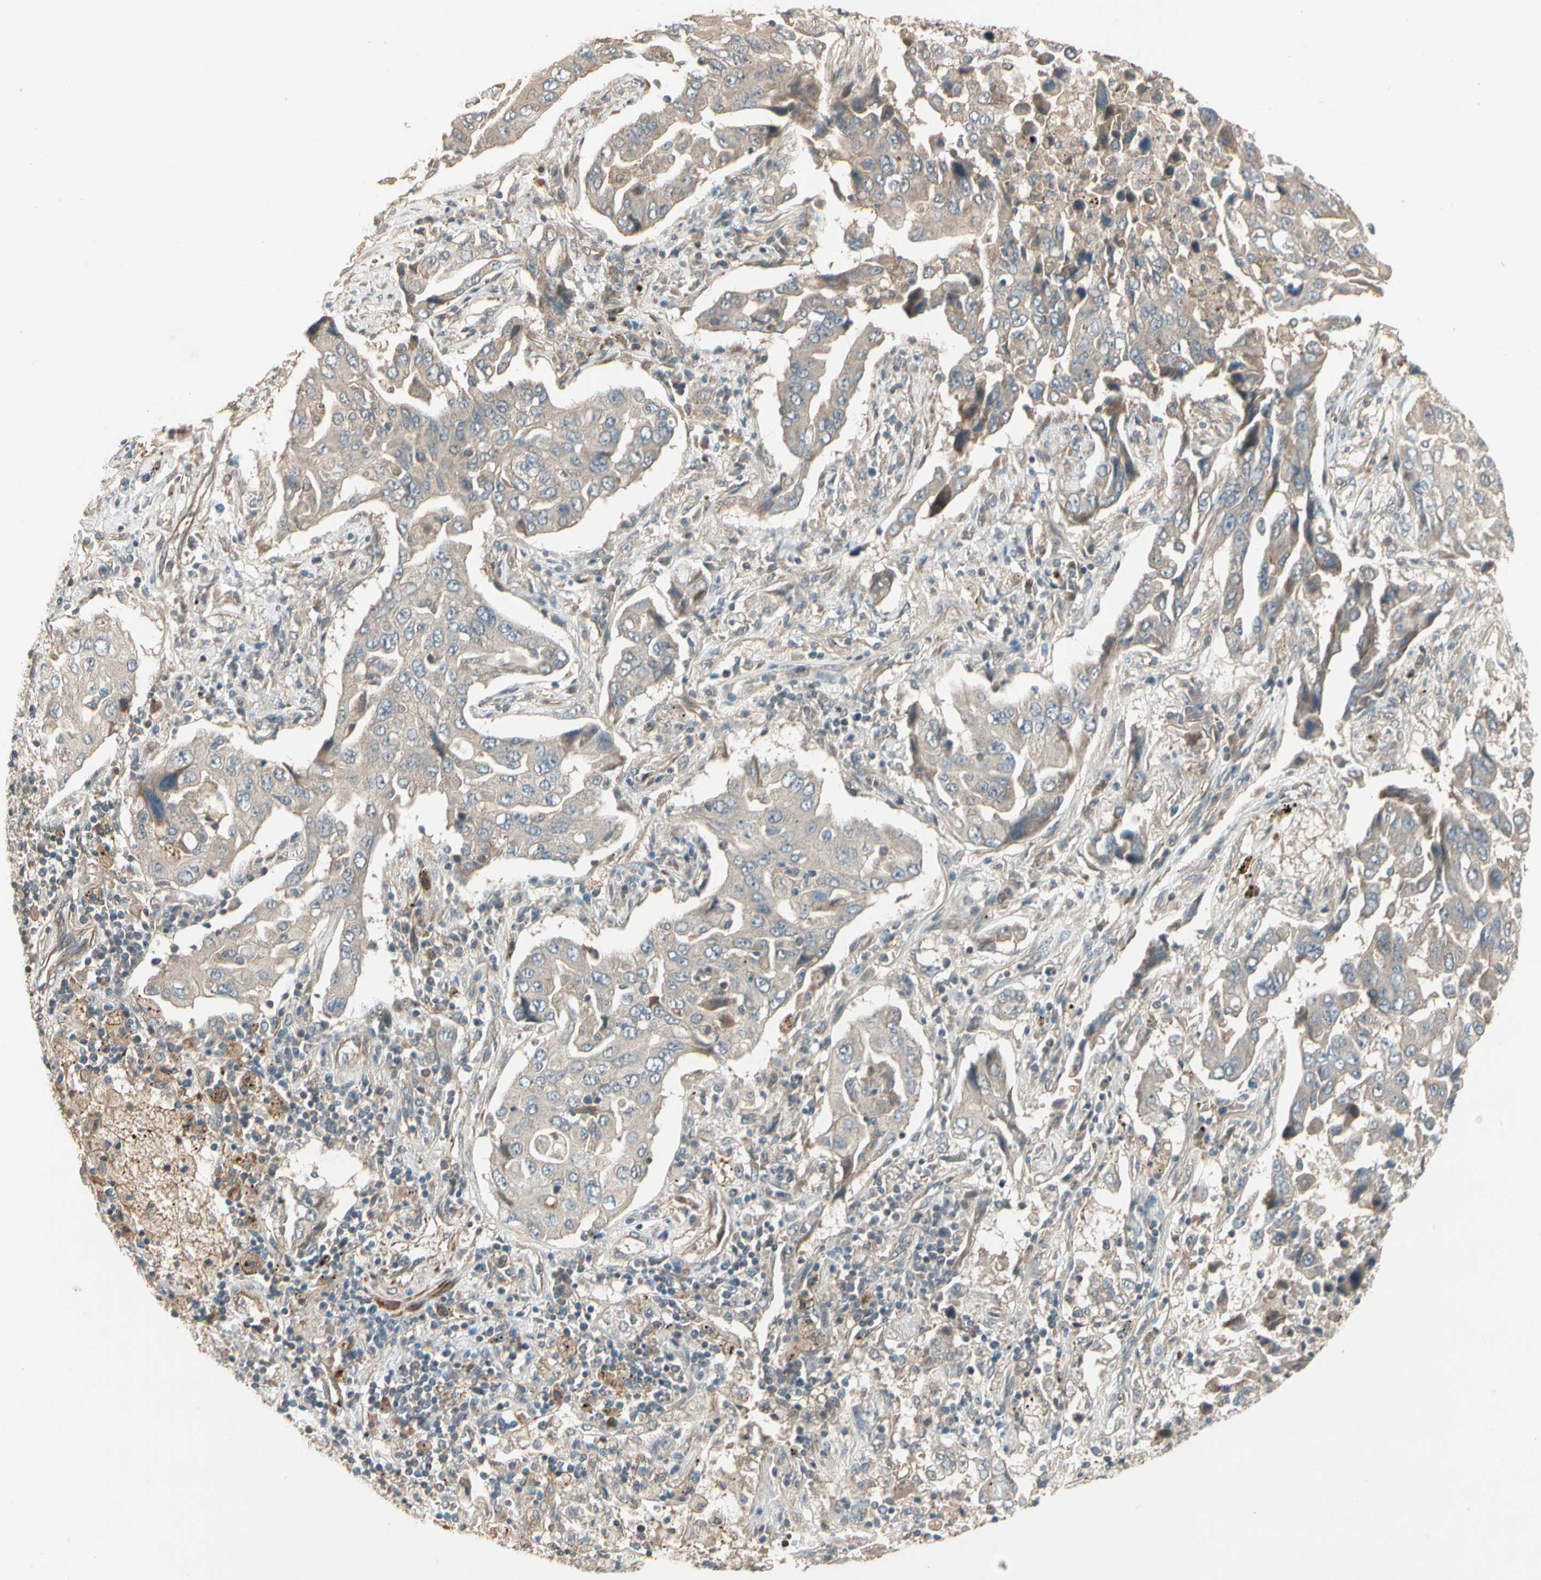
{"staining": {"intensity": "weak", "quantity": "25%-75%", "location": "cytoplasmic/membranous"}, "tissue": "lung cancer", "cell_type": "Tumor cells", "image_type": "cancer", "snomed": [{"axis": "morphology", "description": "Adenocarcinoma, NOS"}, {"axis": "topography", "description": "Lung"}], "caption": "Protein expression analysis of lung cancer exhibits weak cytoplasmic/membranous staining in about 25%-75% of tumor cells.", "gene": "ACVR1", "patient": {"sex": "female", "age": 65}}